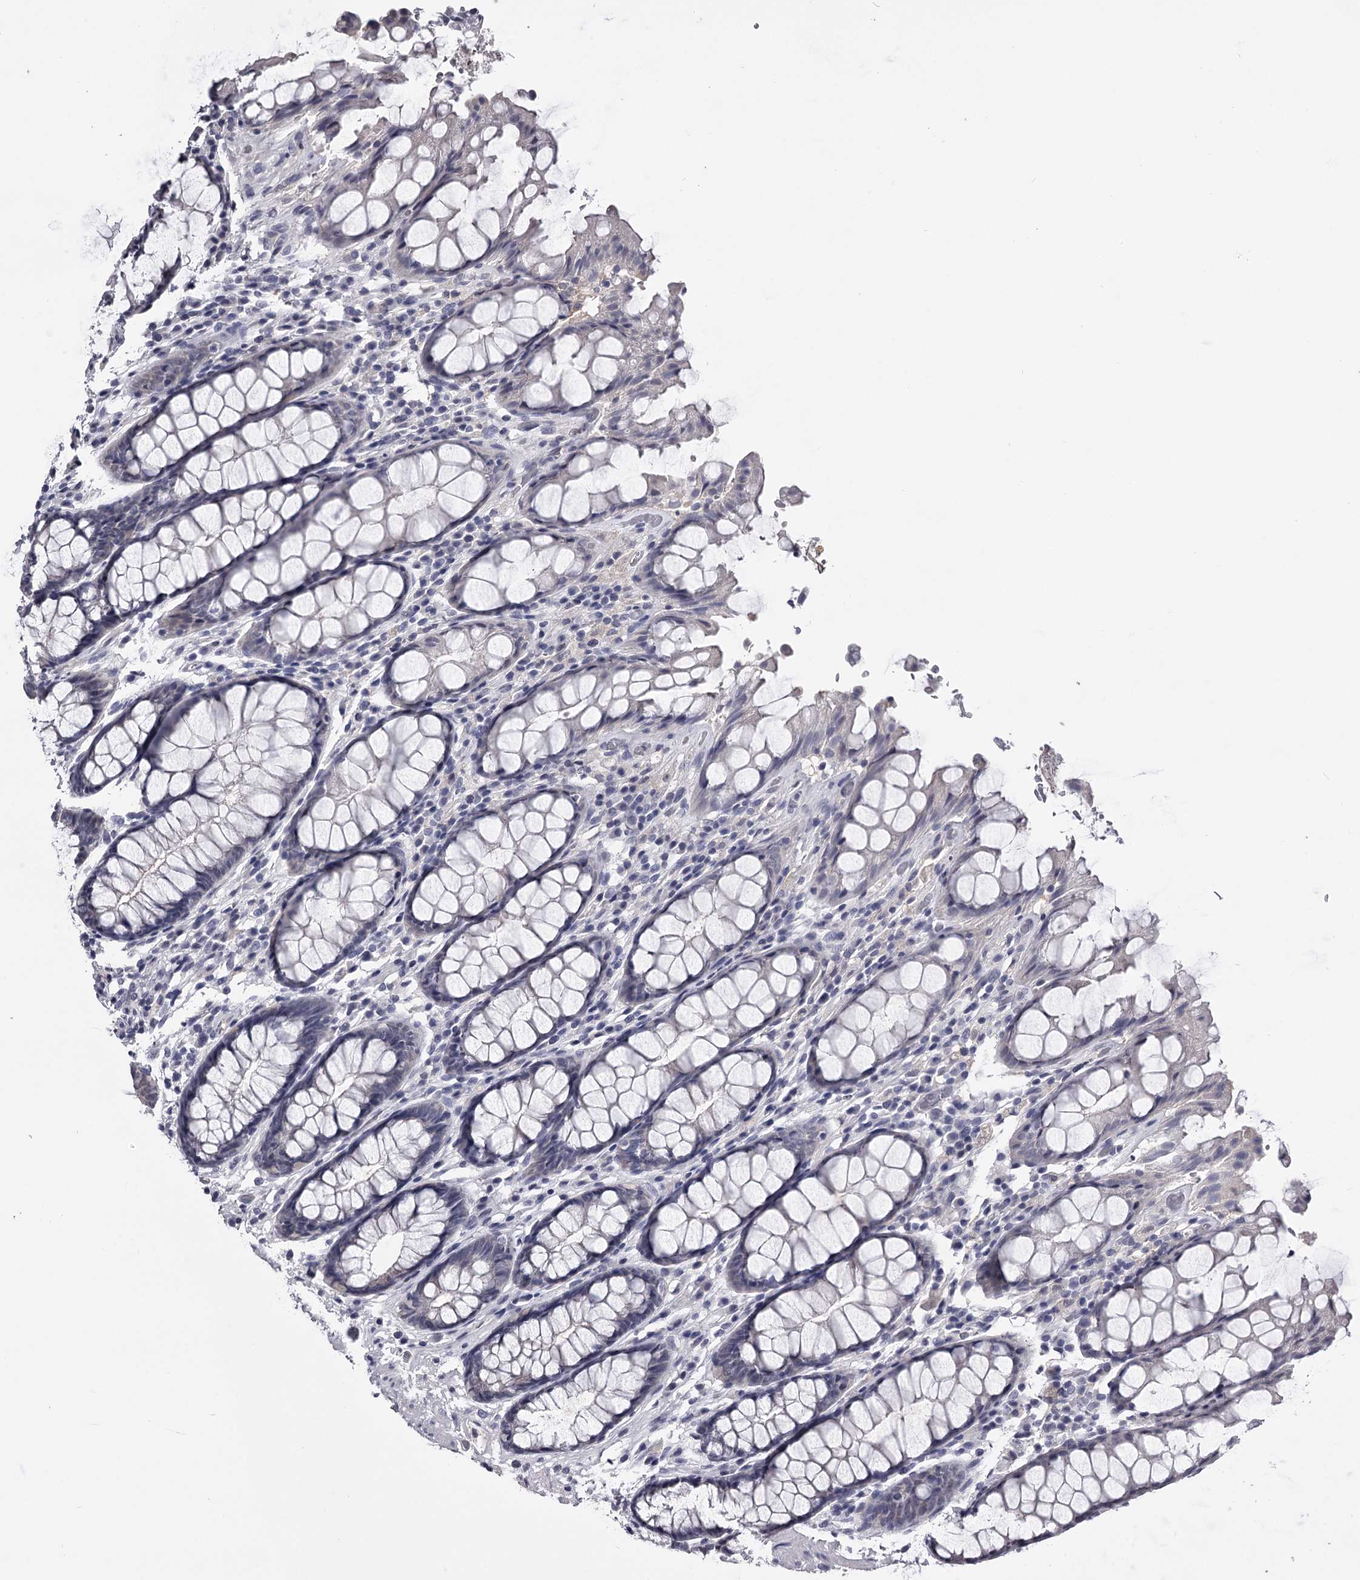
{"staining": {"intensity": "negative", "quantity": "none", "location": "none"}, "tissue": "rectum", "cell_type": "Glandular cells", "image_type": "normal", "snomed": [{"axis": "morphology", "description": "Normal tissue, NOS"}, {"axis": "topography", "description": "Rectum"}], "caption": "Glandular cells are negative for protein expression in benign human rectum. (DAB immunohistochemistry (IHC), high magnification).", "gene": "GSTO1", "patient": {"sex": "male", "age": 64}}